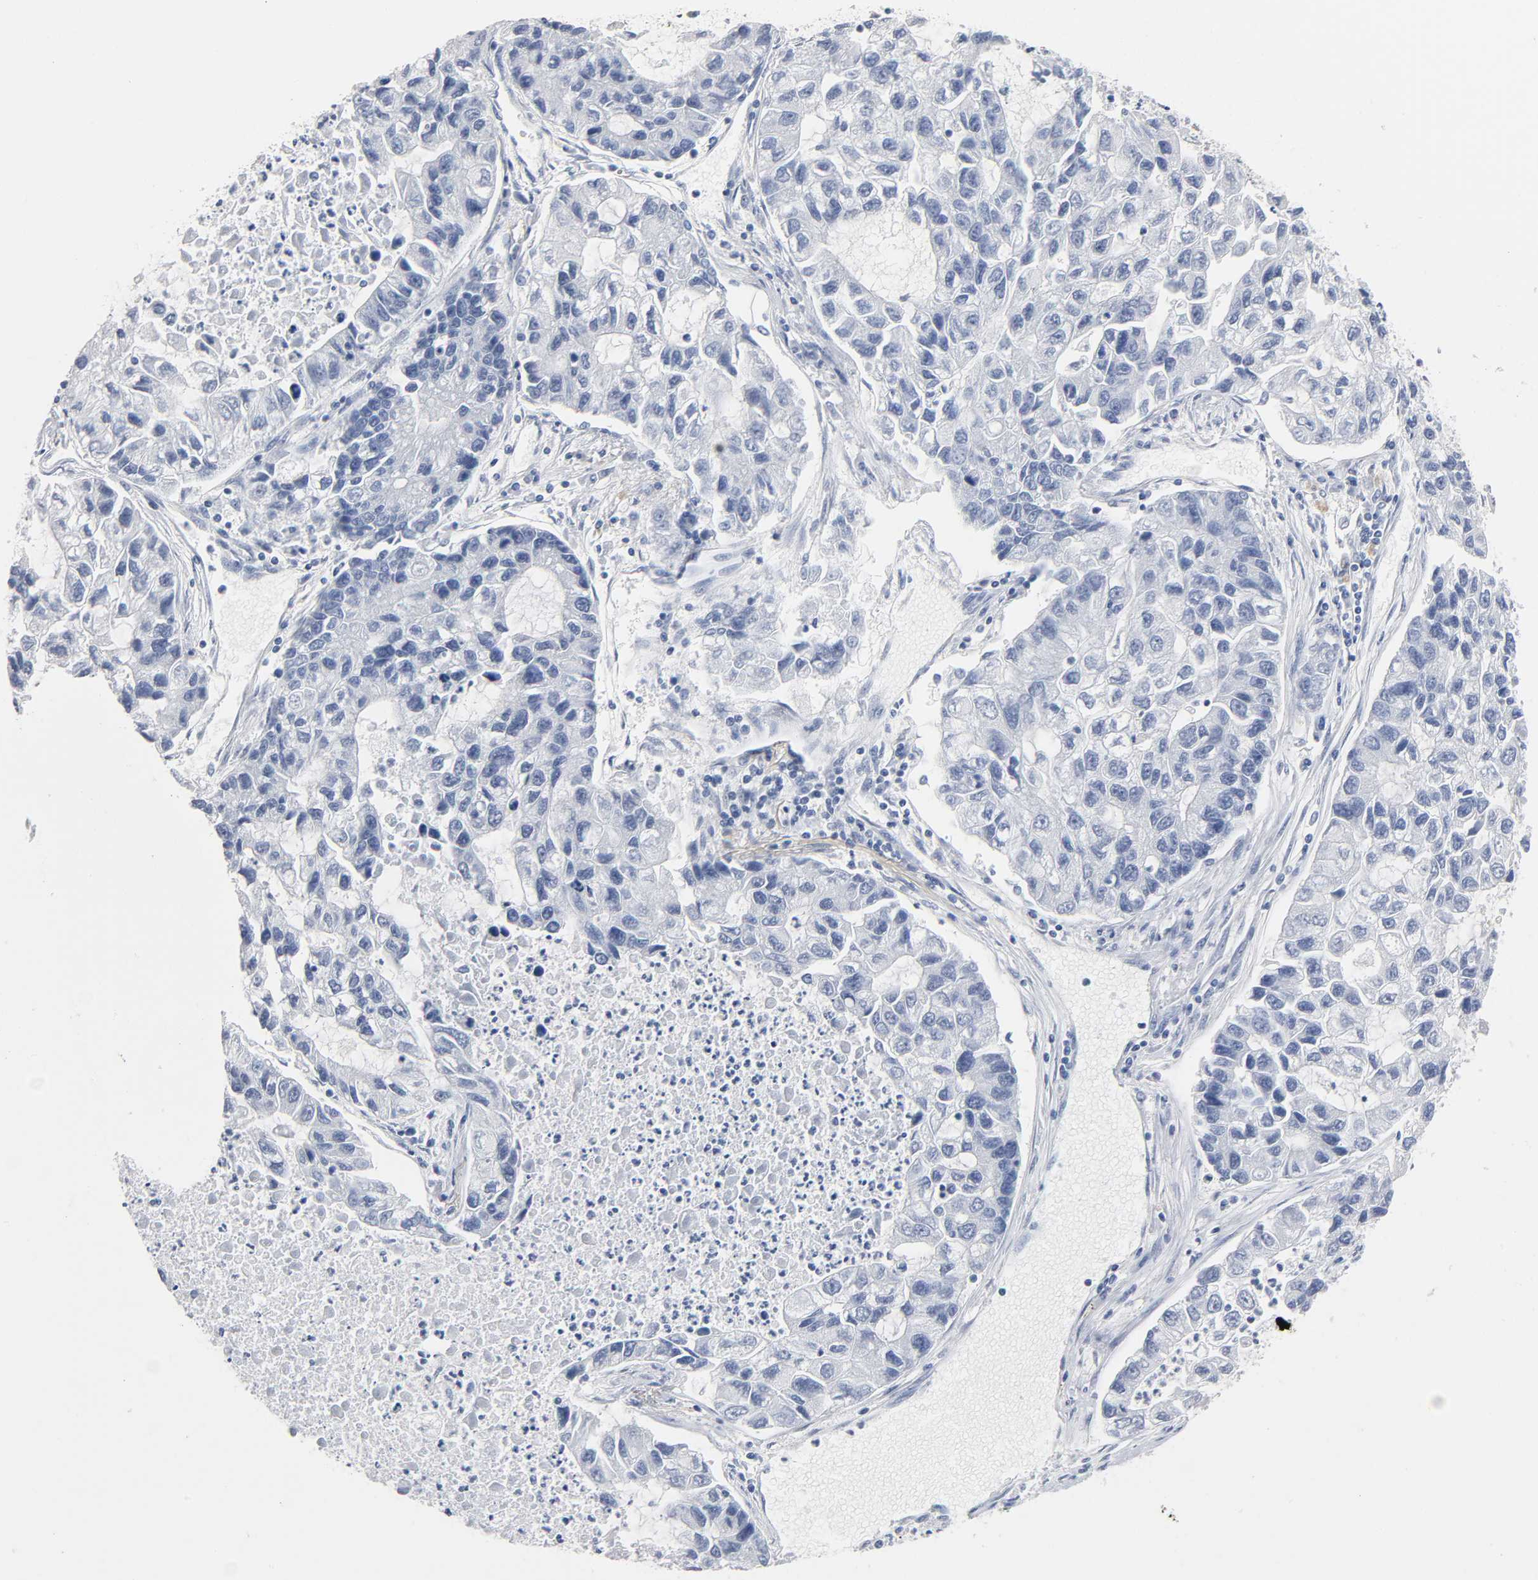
{"staining": {"intensity": "negative", "quantity": "none", "location": "none"}, "tissue": "lung cancer", "cell_type": "Tumor cells", "image_type": "cancer", "snomed": [{"axis": "morphology", "description": "Adenocarcinoma, NOS"}, {"axis": "topography", "description": "Lung"}], "caption": "Immunohistochemistry micrograph of lung adenocarcinoma stained for a protein (brown), which exhibits no staining in tumor cells.", "gene": "NFATC1", "patient": {"sex": "female", "age": 51}}